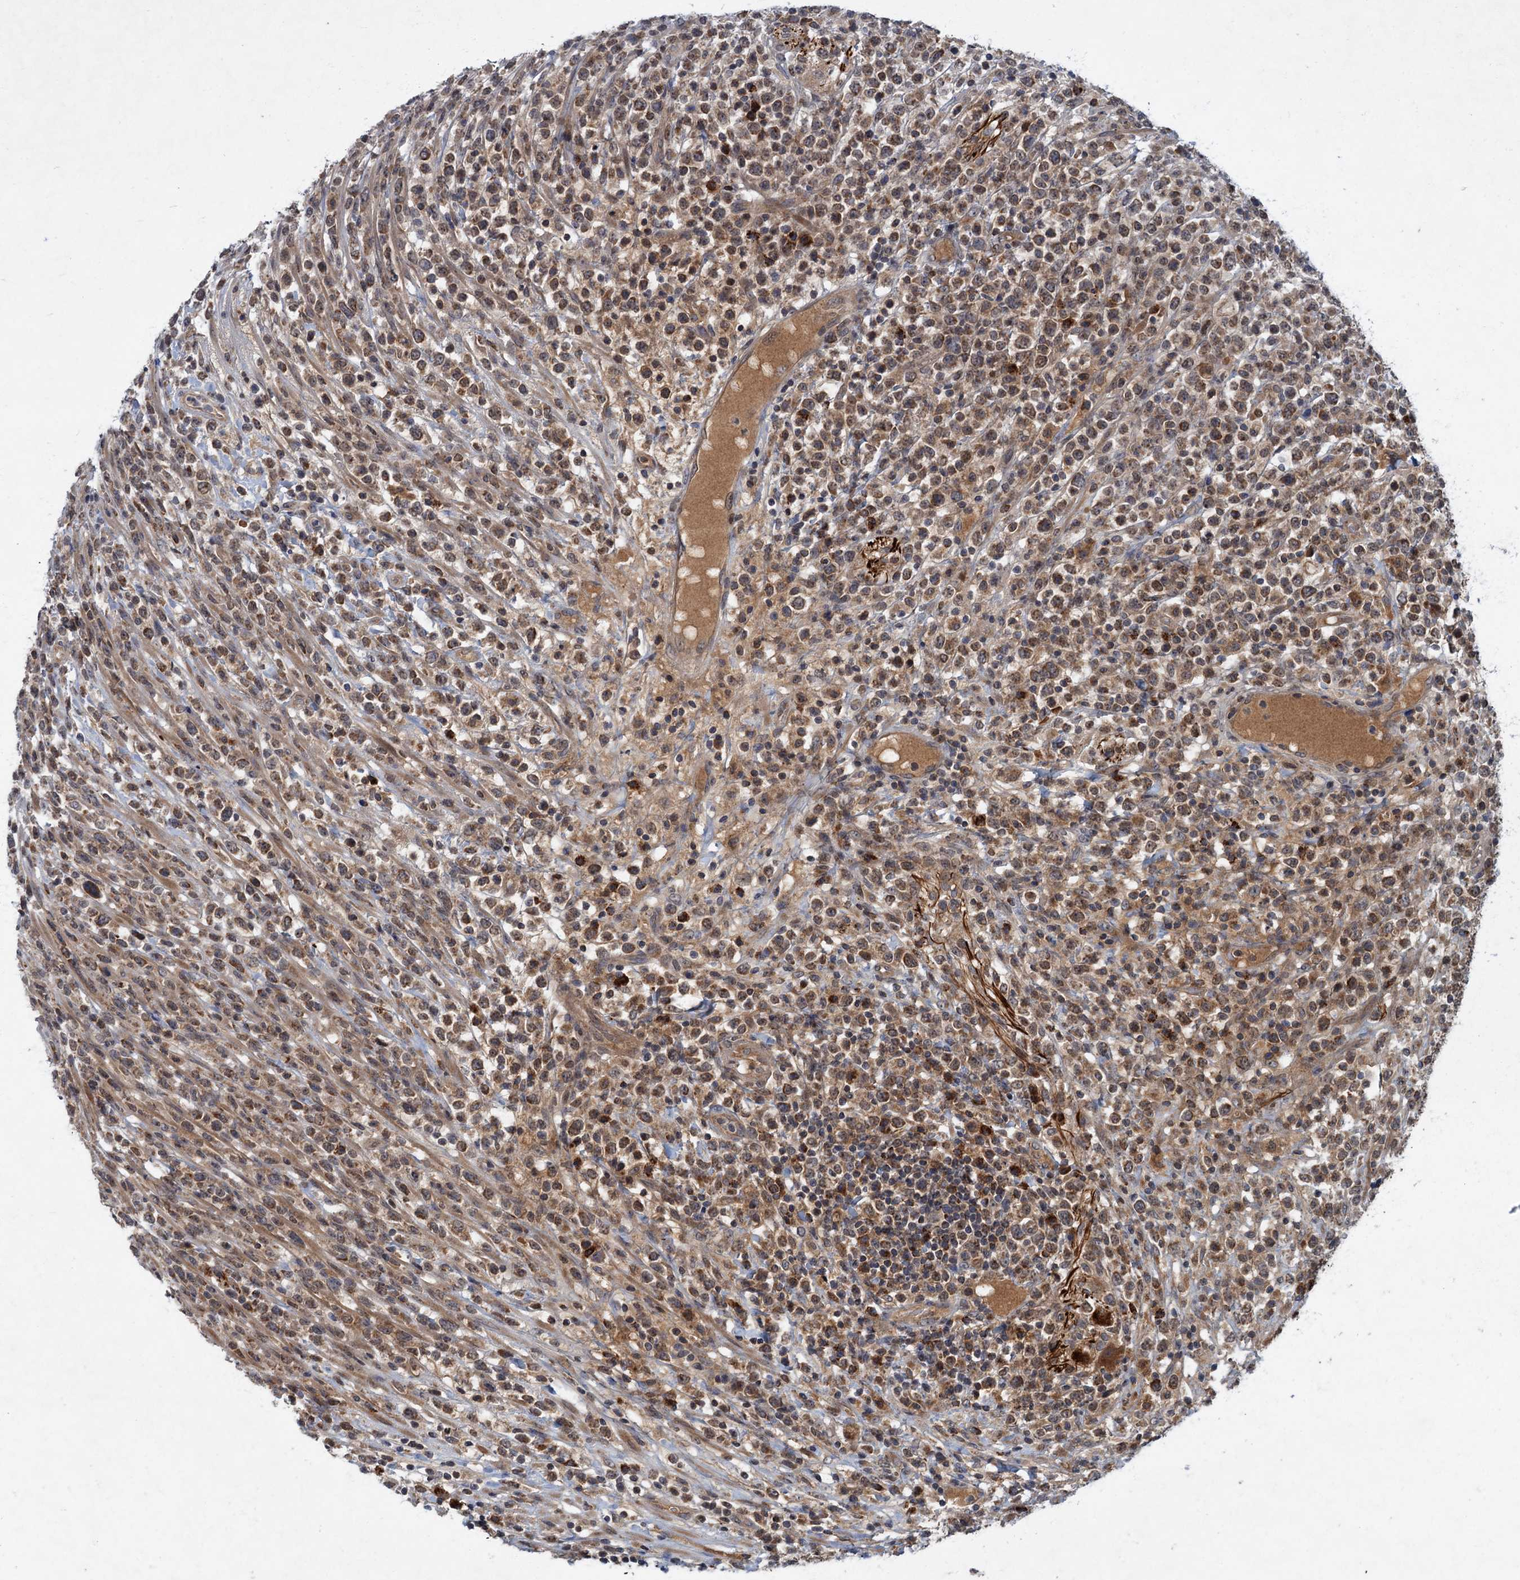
{"staining": {"intensity": "weak", "quantity": ">75%", "location": "cytoplasmic/membranous"}, "tissue": "lymphoma", "cell_type": "Tumor cells", "image_type": "cancer", "snomed": [{"axis": "morphology", "description": "Malignant lymphoma, non-Hodgkin's type, High grade"}, {"axis": "topography", "description": "Colon"}], "caption": "The photomicrograph shows a brown stain indicating the presence of a protein in the cytoplasmic/membranous of tumor cells in lymphoma.", "gene": "SLC11A2", "patient": {"sex": "female", "age": 53}}